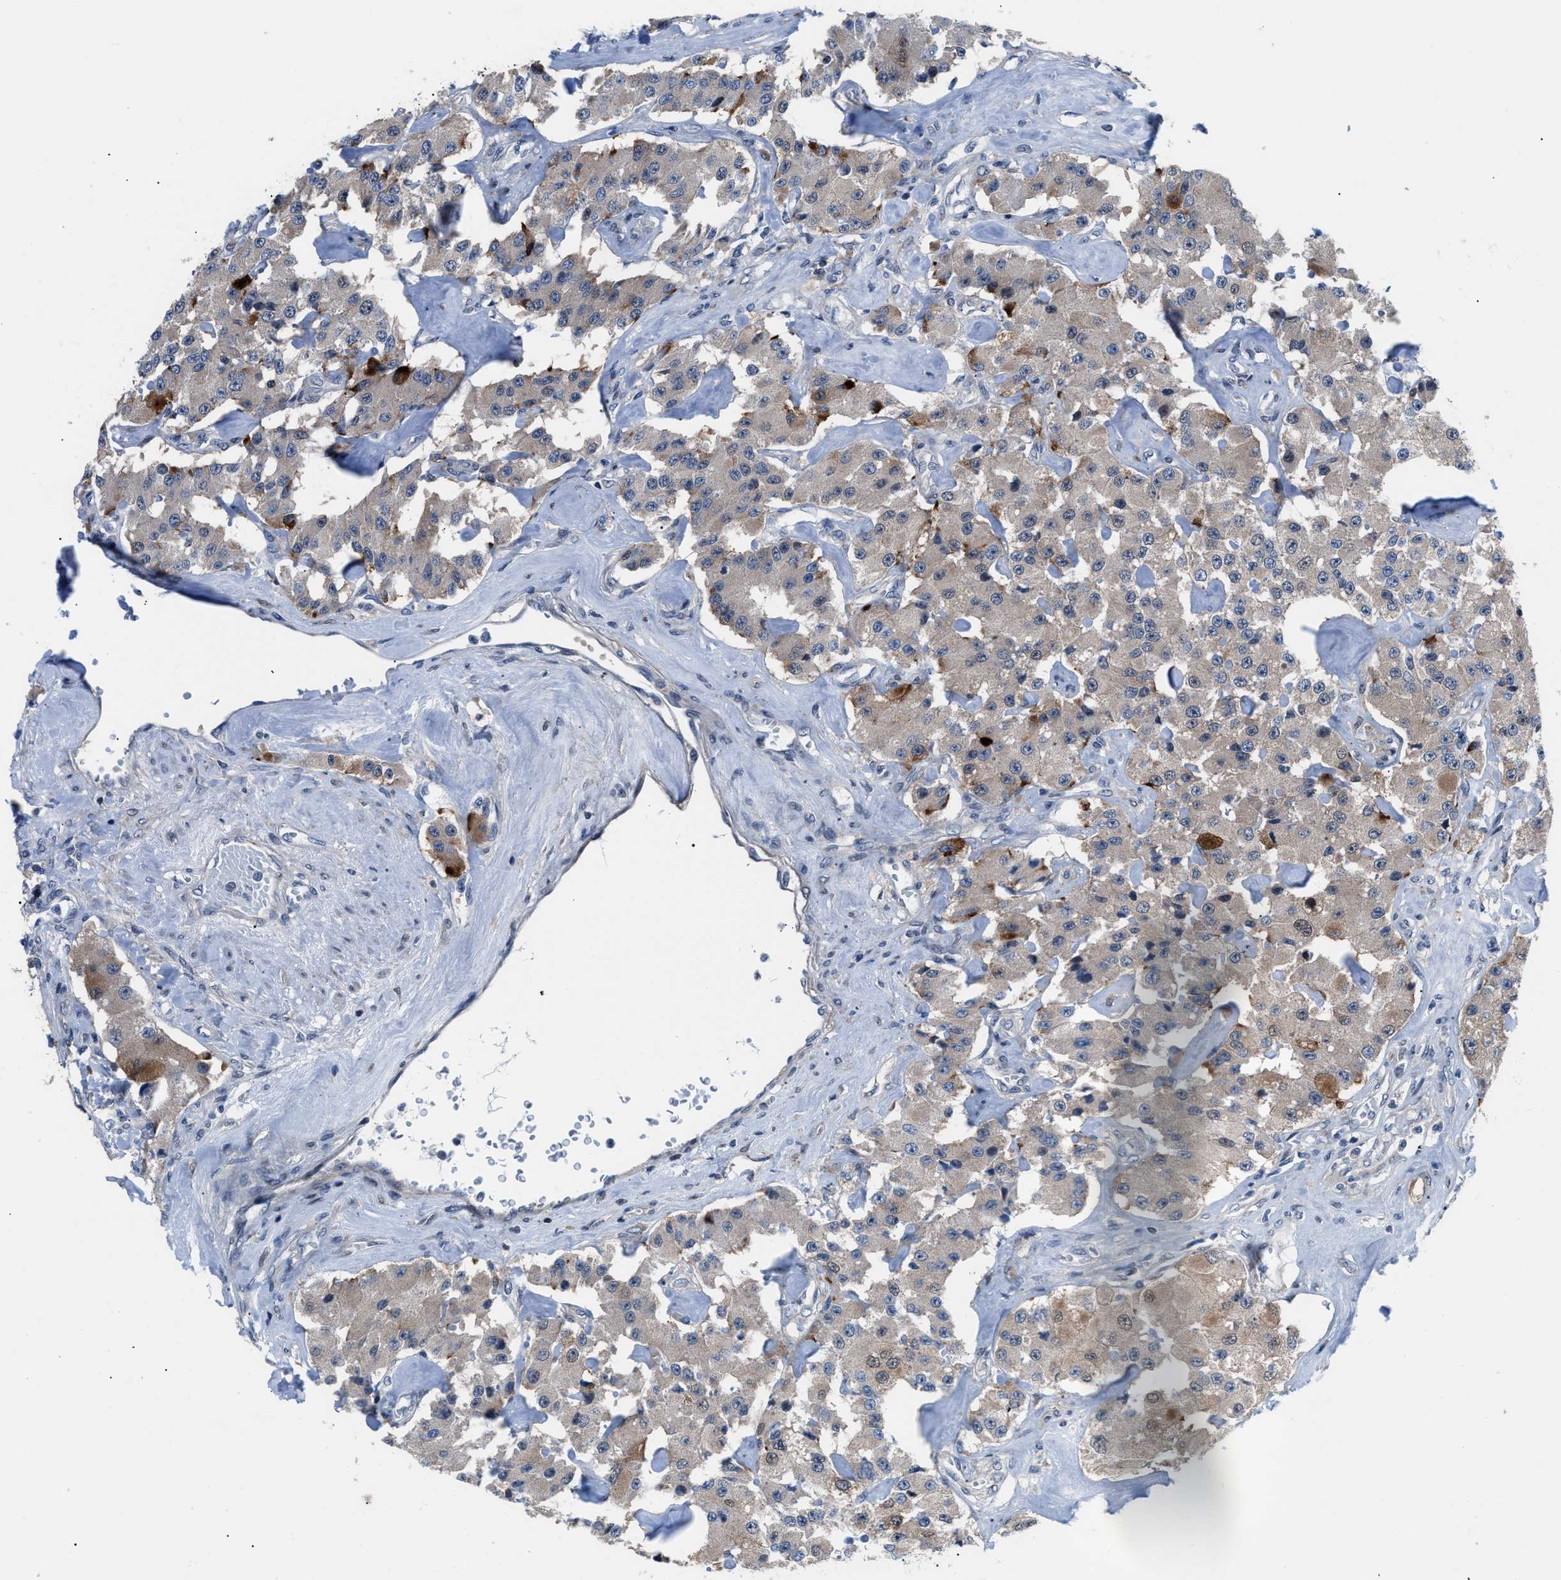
{"staining": {"intensity": "weak", "quantity": "25%-75%", "location": "cytoplasmic/membranous"}, "tissue": "carcinoid", "cell_type": "Tumor cells", "image_type": "cancer", "snomed": [{"axis": "morphology", "description": "Carcinoid, malignant, NOS"}, {"axis": "topography", "description": "Pancreas"}], "caption": "This histopathology image exhibits IHC staining of human carcinoid, with low weak cytoplasmic/membranous staining in about 25%-75% of tumor cells.", "gene": "TMEM45B", "patient": {"sex": "male", "age": 41}}